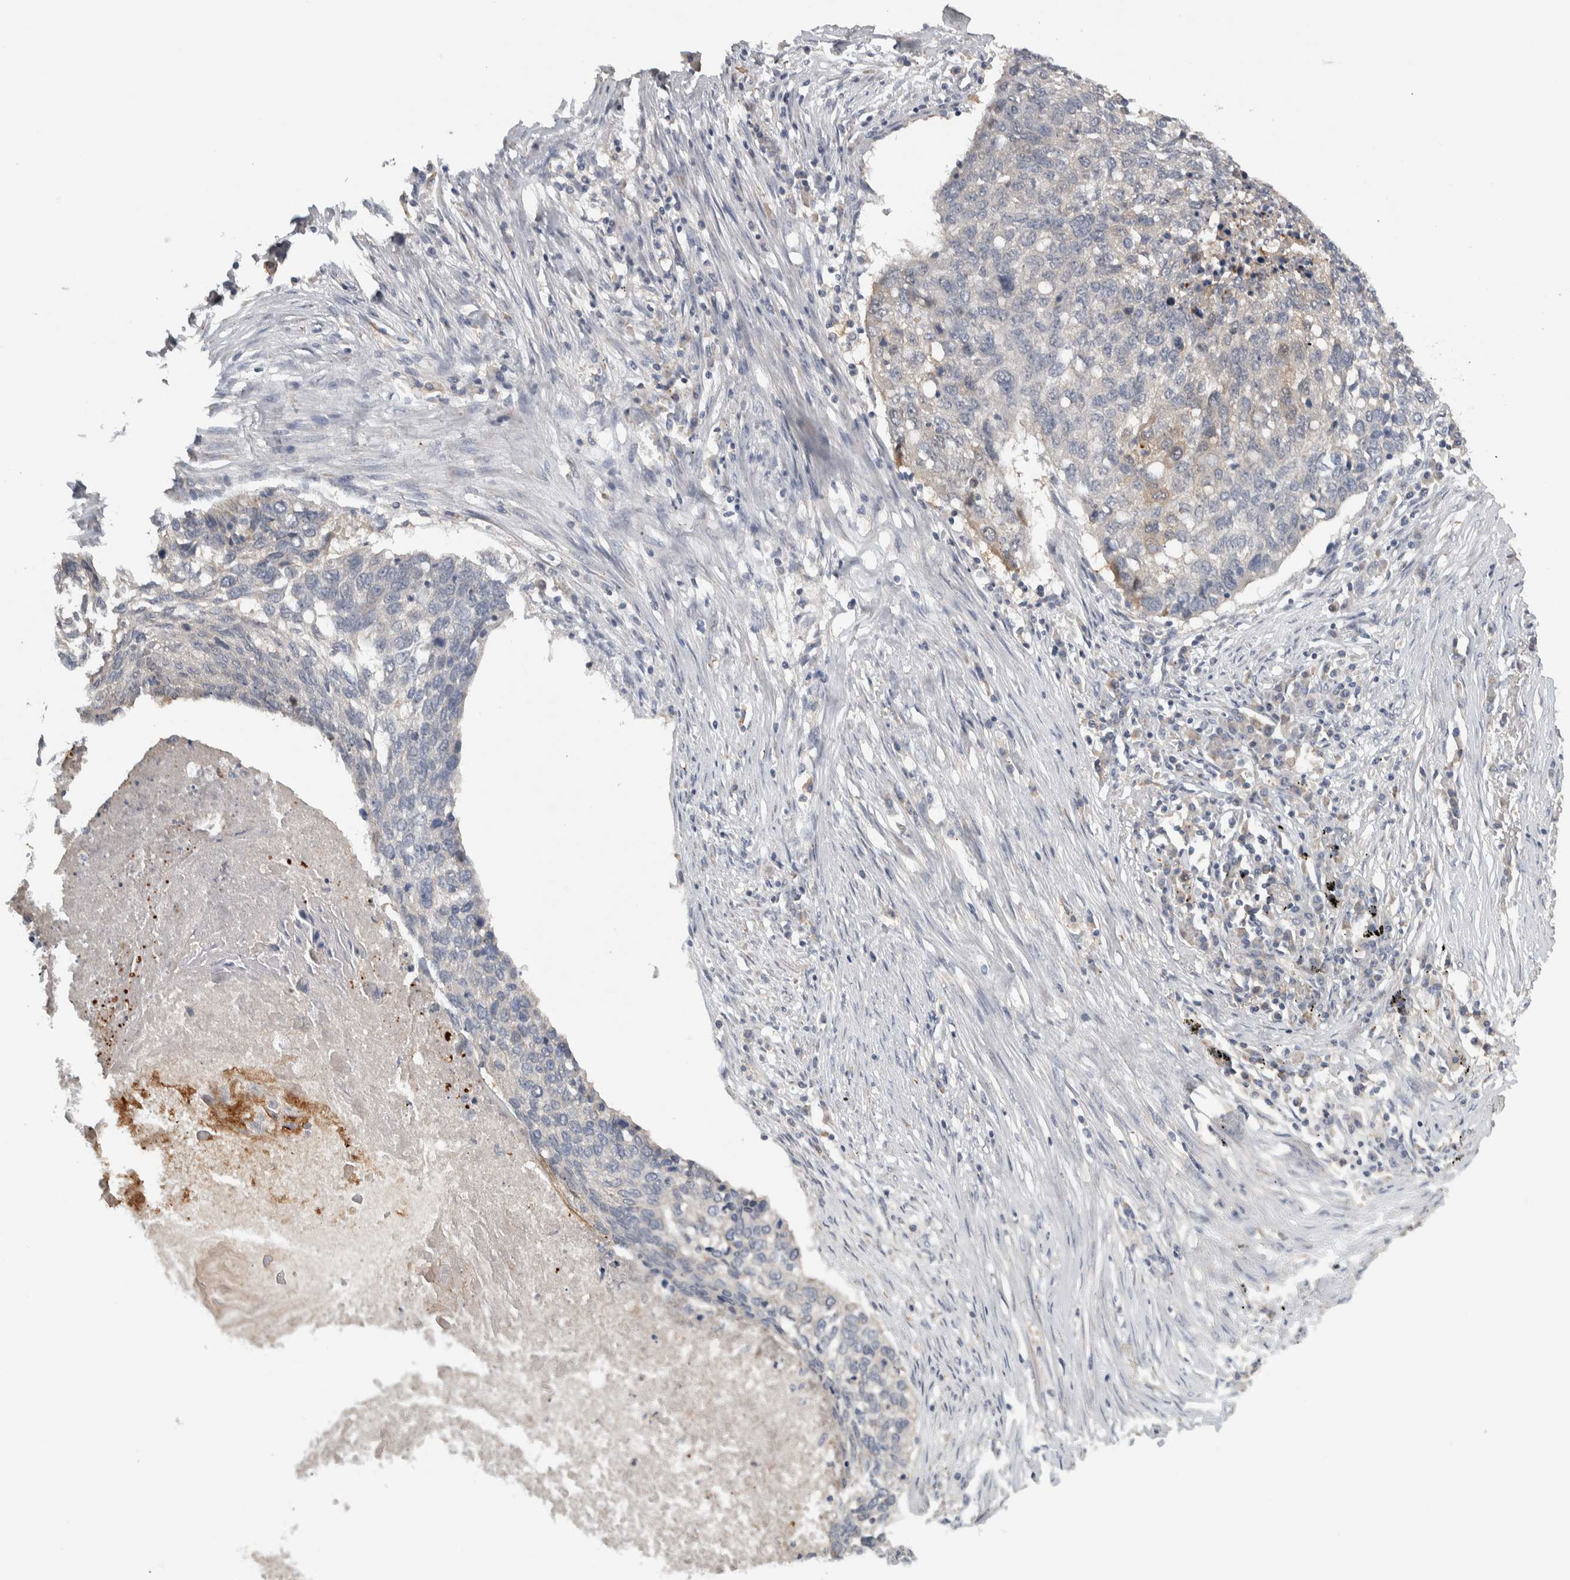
{"staining": {"intensity": "weak", "quantity": "<25%", "location": "cytoplasmic/membranous"}, "tissue": "lung cancer", "cell_type": "Tumor cells", "image_type": "cancer", "snomed": [{"axis": "morphology", "description": "Squamous cell carcinoma, NOS"}, {"axis": "topography", "description": "Lung"}], "caption": "Squamous cell carcinoma (lung) was stained to show a protein in brown. There is no significant positivity in tumor cells.", "gene": "EIF3H", "patient": {"sex": "female", "age": 63}}